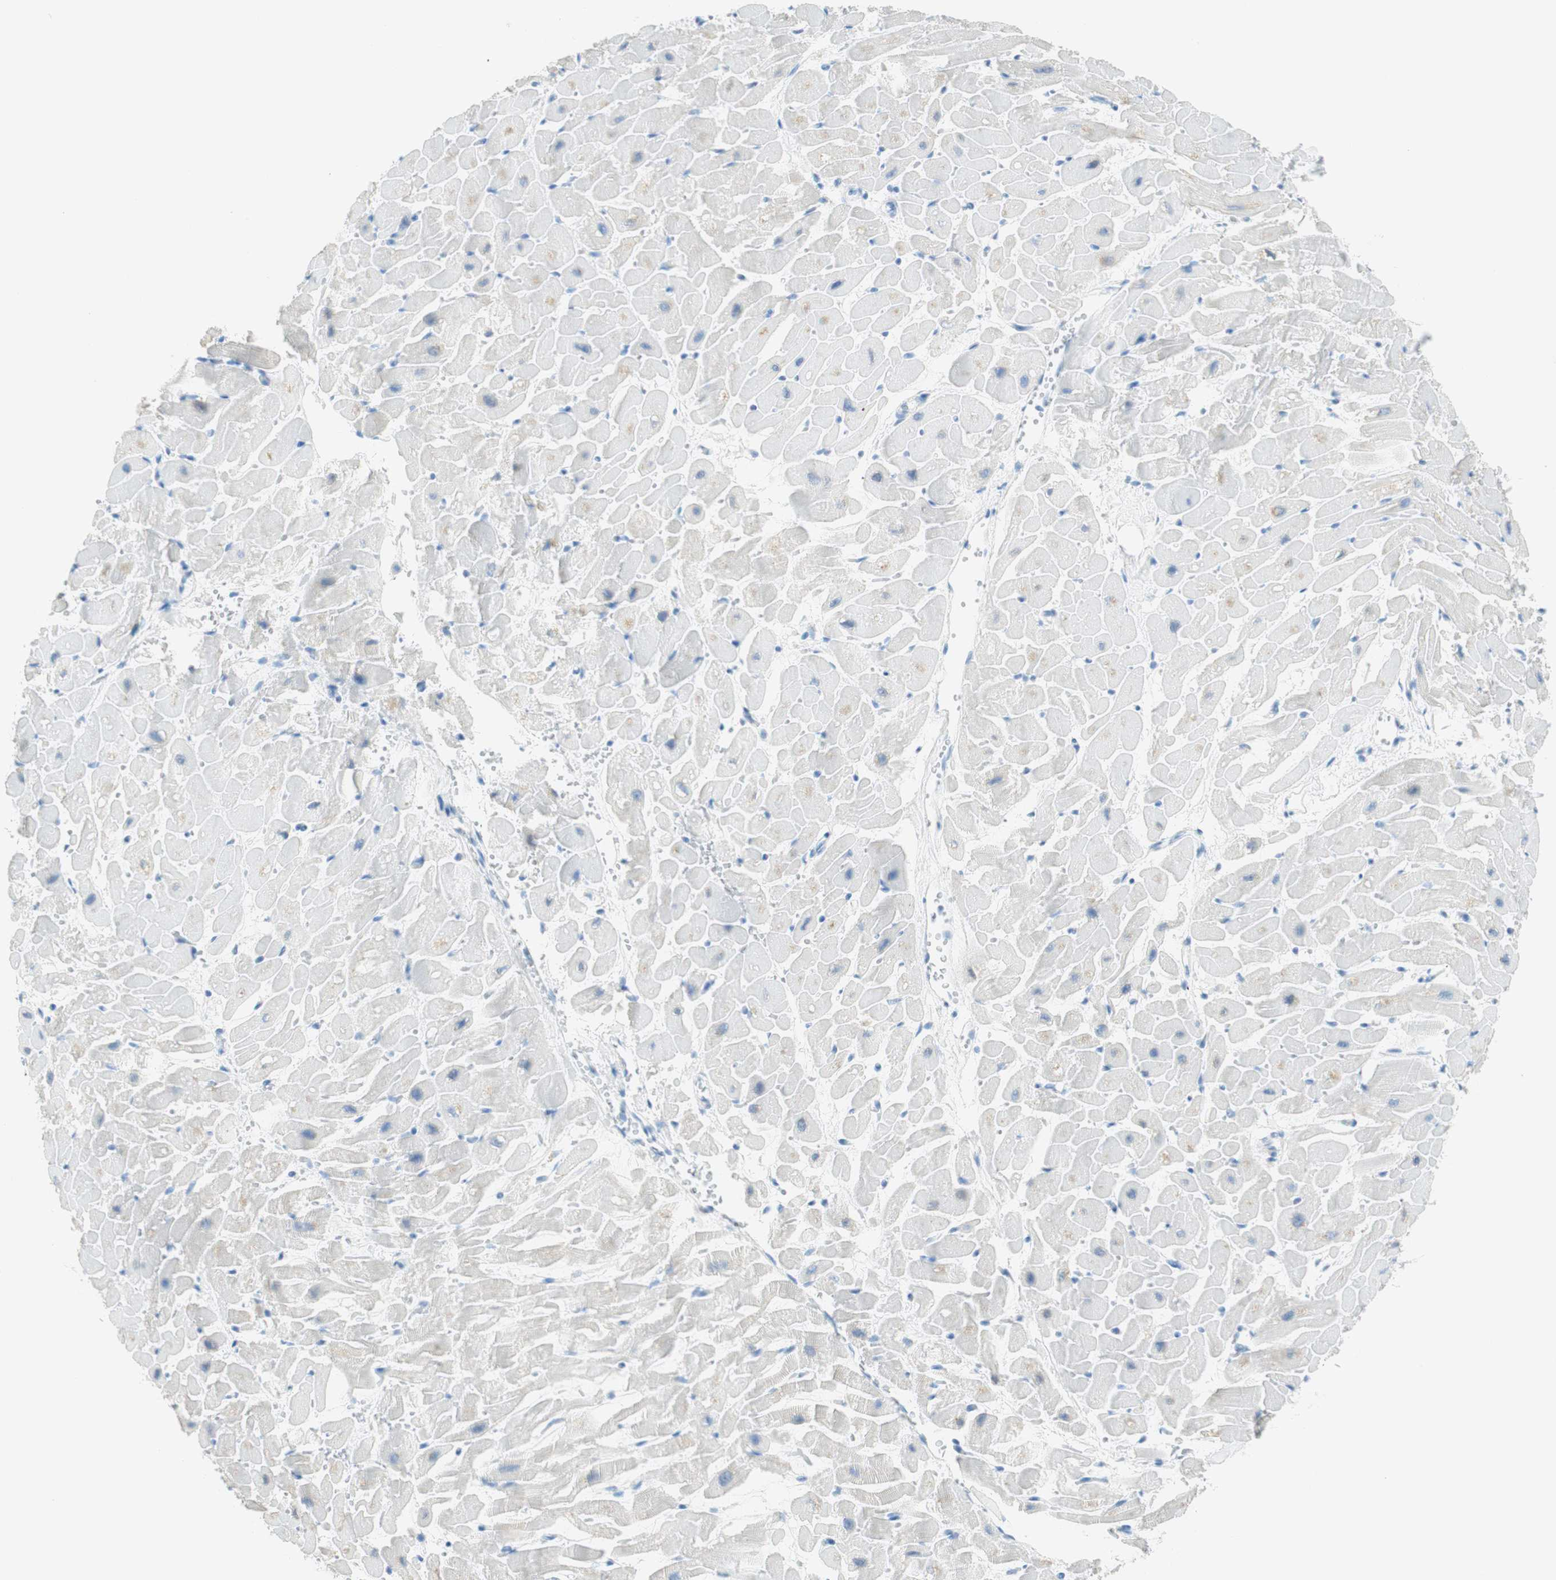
{"staining": {"intensity": "negative", "quantity": "none", "location": "none"}, "tissue": "heart muscle", "cell_type": "Cardiomyocytes", "image_type": "normal", "snomed": [{"axis": "morphology", "description": "Normal tissue, NOS"}, {"axis": "topography", "description": "Heart"}], "caption": "The photomicrograph displays no significant staining in cardiomyocytes of heart muscle.", "gene": "TNFRSF13C", "patient": {"sex": "female", "age": 19}}